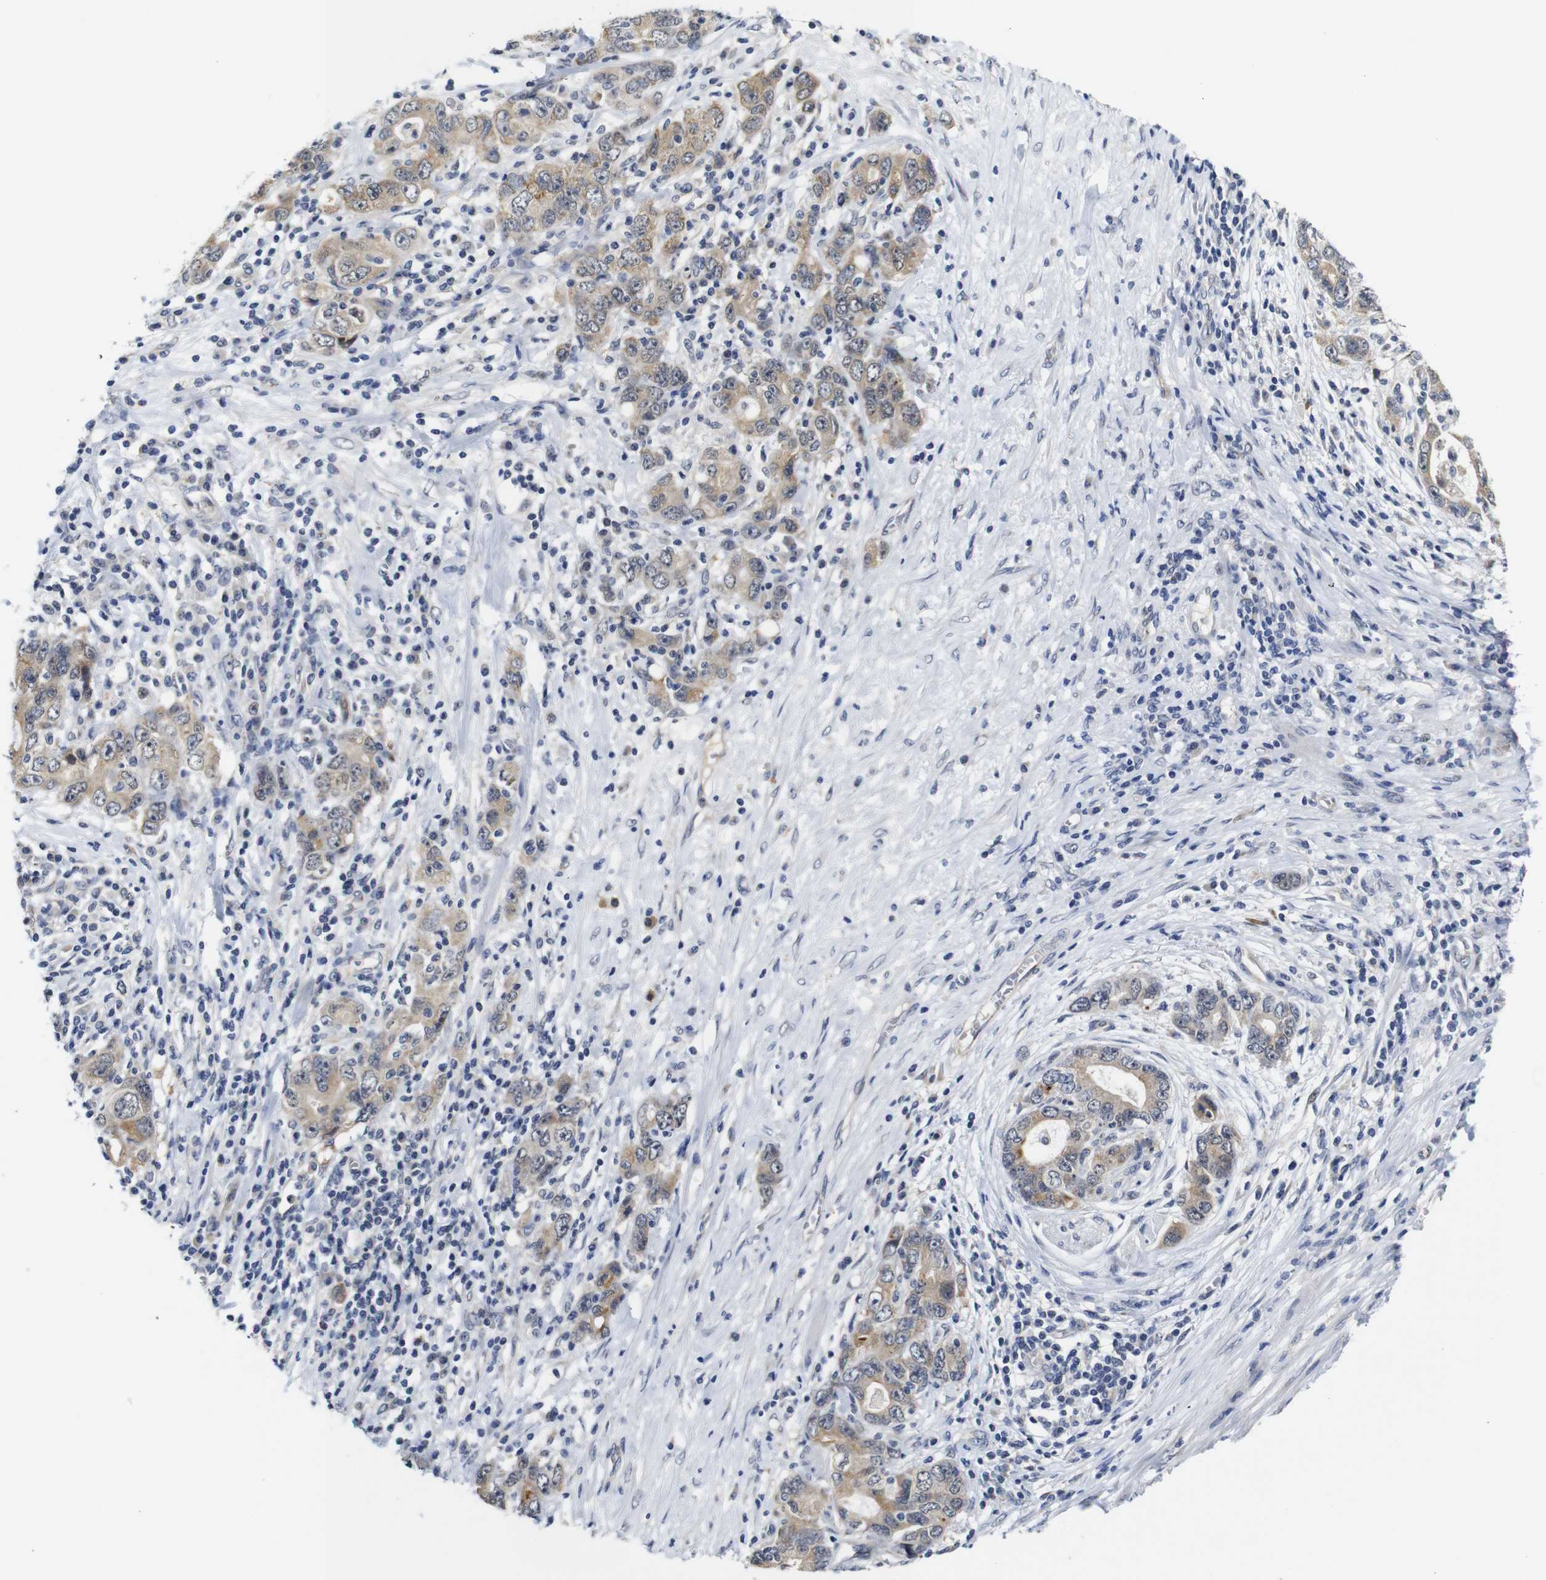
{"staining": {"intensity": "moderate", "quantity": ">75%", "location": "cytoplasmic/membranous"}, "tissue": "stomach cancer", "cell_type": "Tumor cells", "image_type": "cancer", "snomed": [{"axis": "morphology", "description": "Adenocarcinoma, NOS"}, {"axis": "topography", "description": "Stomach, lower"}], "caption": "Protein staining reveals moderate cytoplasmic/membranous expression in about >75% of tumor cells in stomach cancer (adenocarcinoma).", "gene": "FURIN", "patient": {"sex": "female", "age": 93}}